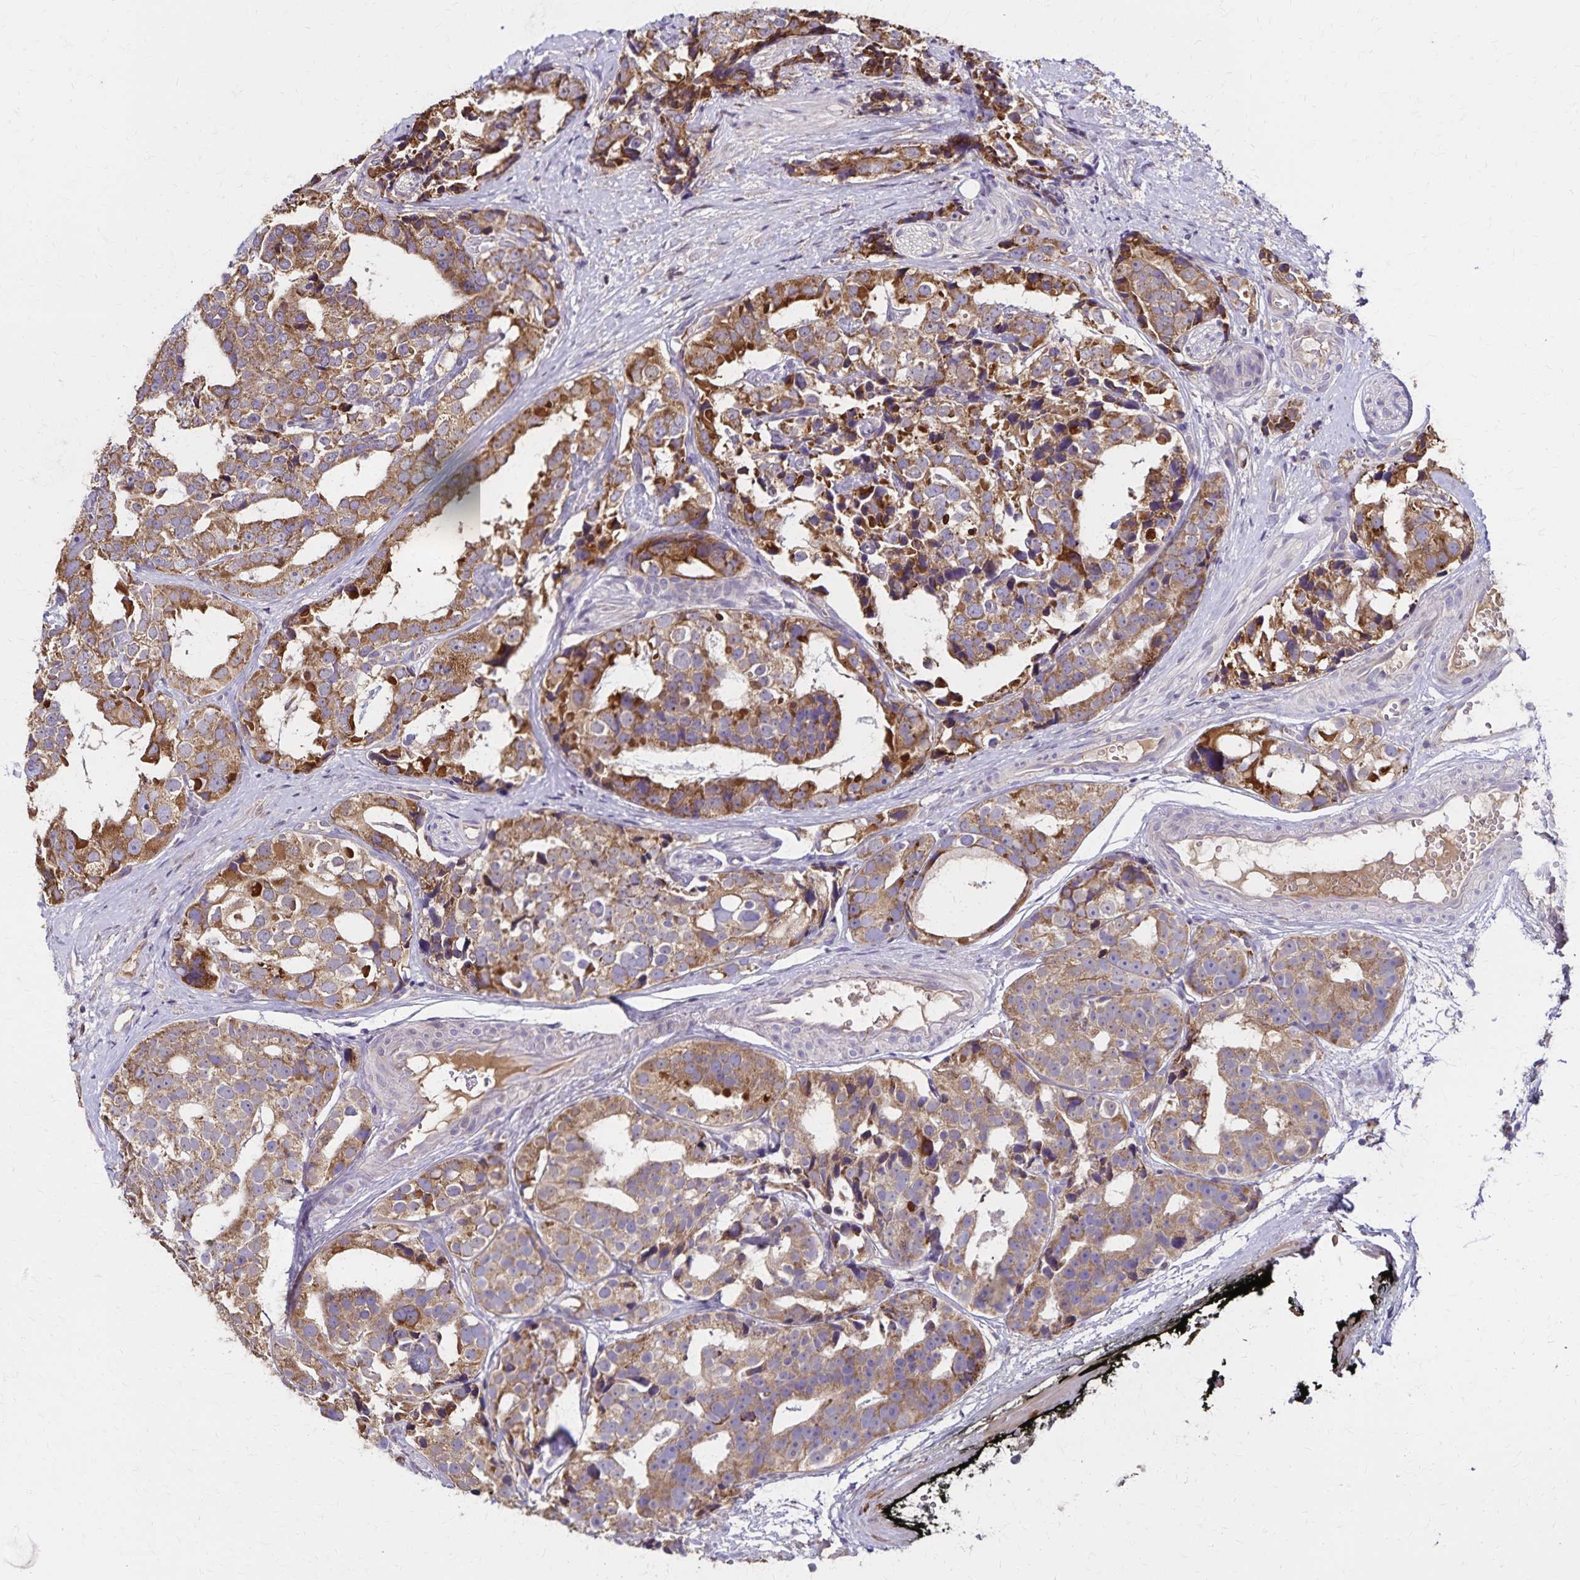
{"staining": {"intensity": "moderate", "quantity": ">75%", "location": "cytoplasmic/membranous"}, "tissue": "prostate cancer", "cell_type": "Tumor cells", "image_type": "cancer", "snomed": [{"axis": "morphology", "description": "Adenocarcinoma, High grade"}, {"axis": "topography", "description": "Prostate"}], "caption": "Human prostate cancer (high-grade adenocarcinoma) stained with a protein marker demonstrates moderate staining in tumor cells.", "gene": "RNF10", "patient": {"sex": "male", "age": 71}}